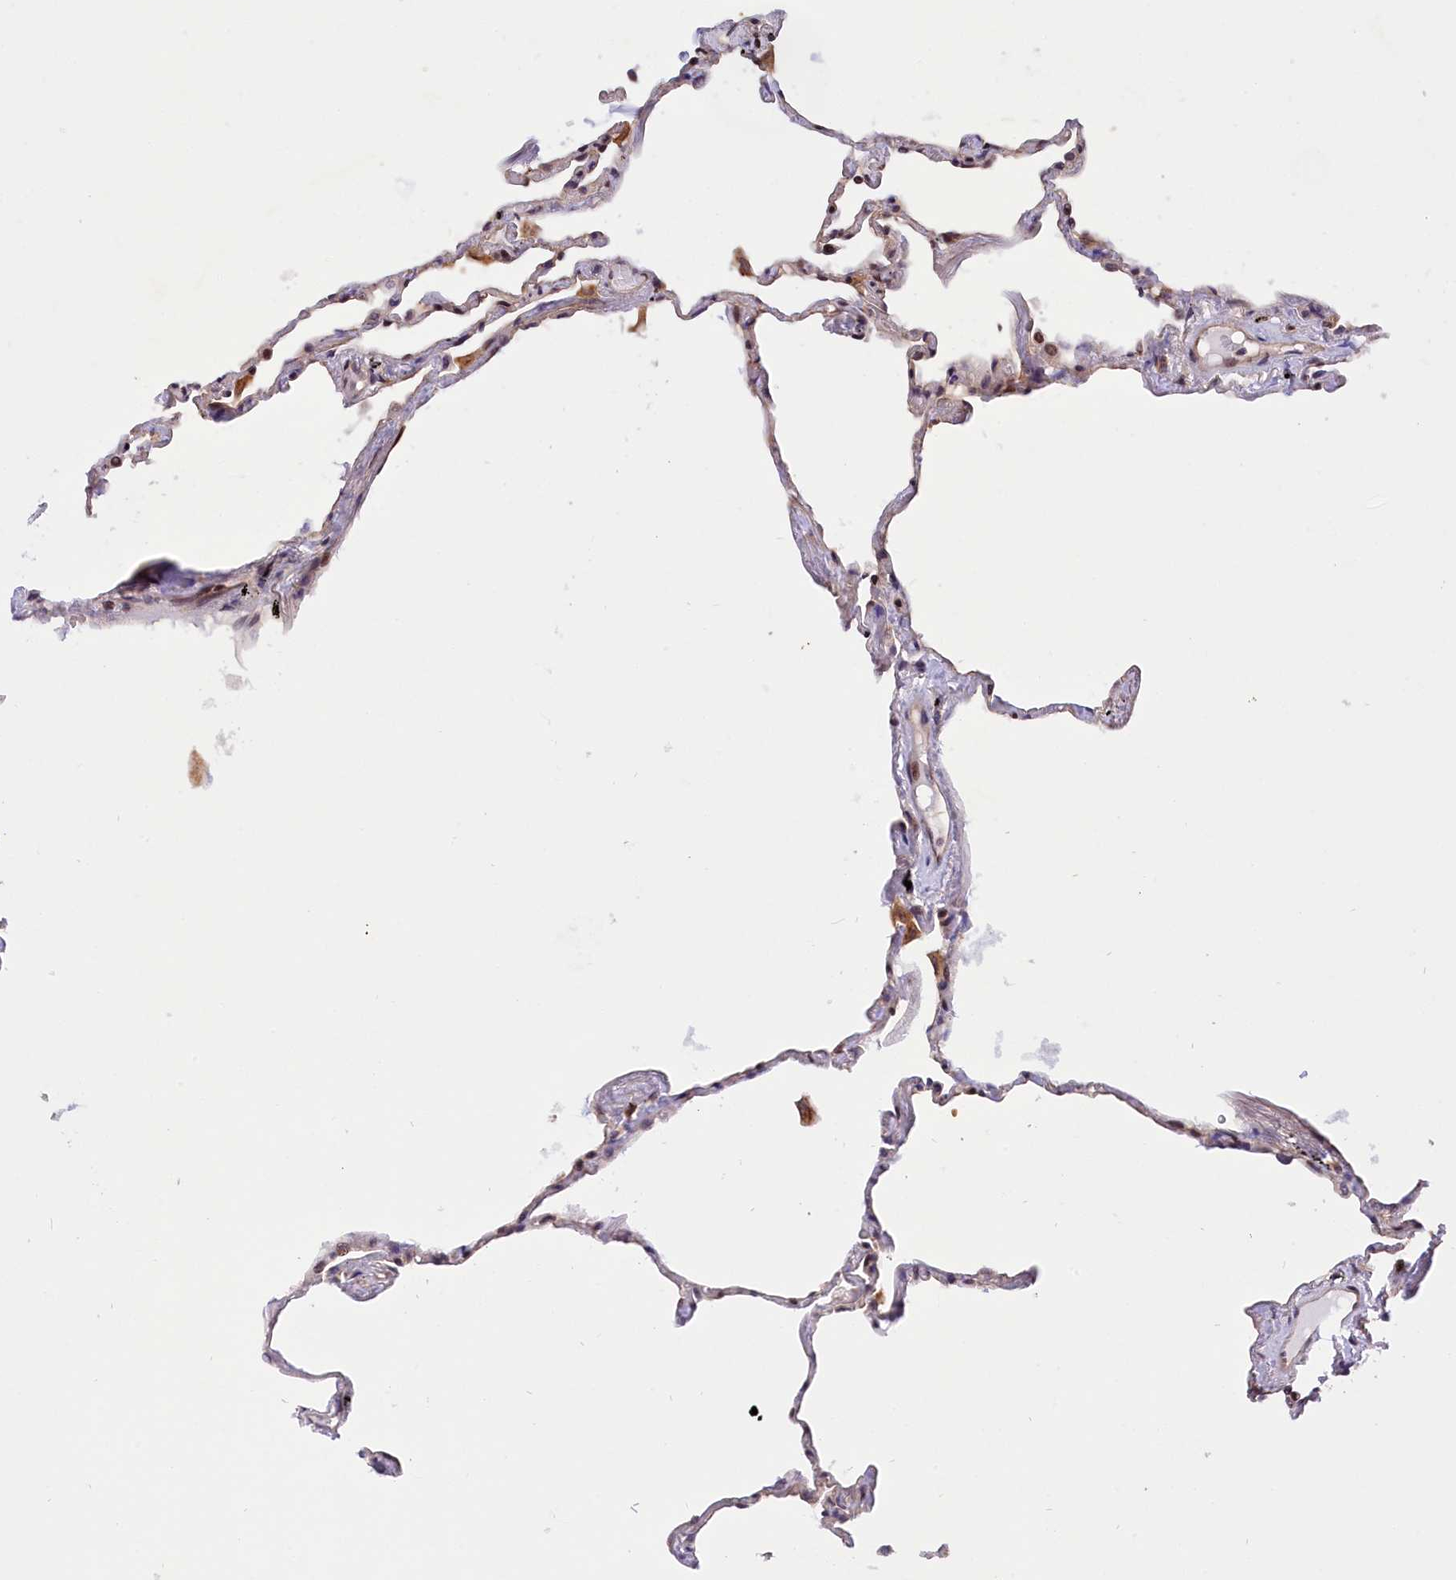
{"staining": {"intensity": "moderate", "quantity": "<25%", "location": "cytoplasmic/membranous,nuclear"}, "tissue": "lung", "cell_type": "Alveolar cells", "image_type": "normal", "snomed": [{"axis": "morphology", "description": "Normal tissue, NOS"}, {"axis": "topography", "description": "Lung"}], "caption": "The image displays a brown stain indicating the presence of a protein in the cytoplasmic/membranous,nuclear of alveolar cells in lung.", "gene": "SAMD4A", "patient": {"sex": "female", "age": 67}}